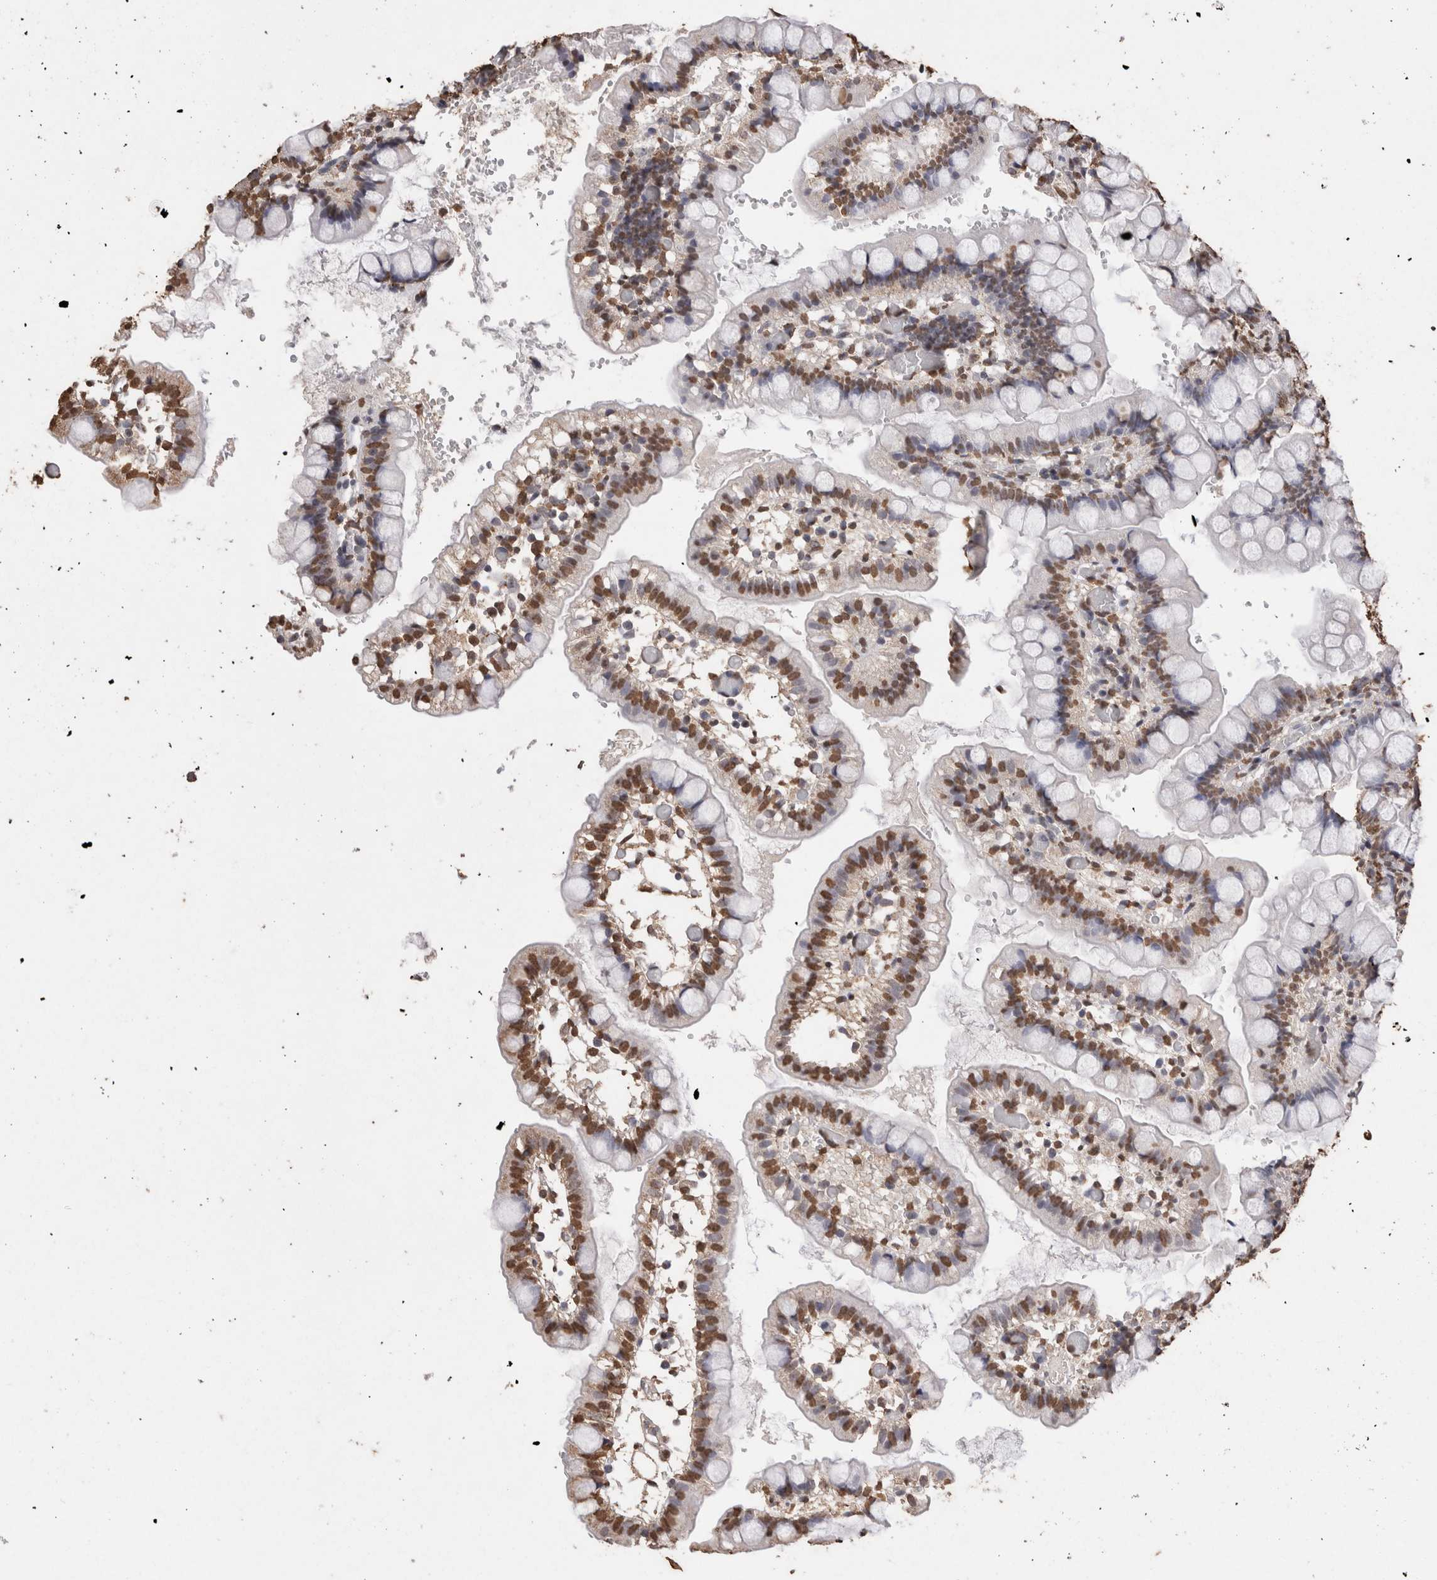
{"staining": {"intensity": "moderate", "quantity": ">75%", "location": "nuclear"}, "tissue": "small intestine", "cell_type": "Glandular cells", "image_type": "normal", "snomed": [{"axis": "morphology", "description": "Normal tissue, NOS"}, {"axis": "morphology", "description": "Developmental malformation"}, {"axis": "topography", "description": "Small intestine"}], "caption": "Moderate nuclear protein staining is appreciated in about >75% of glandular cells in small intestine.", "gene": "NTHL1", "patient": {"sex": "male"}}